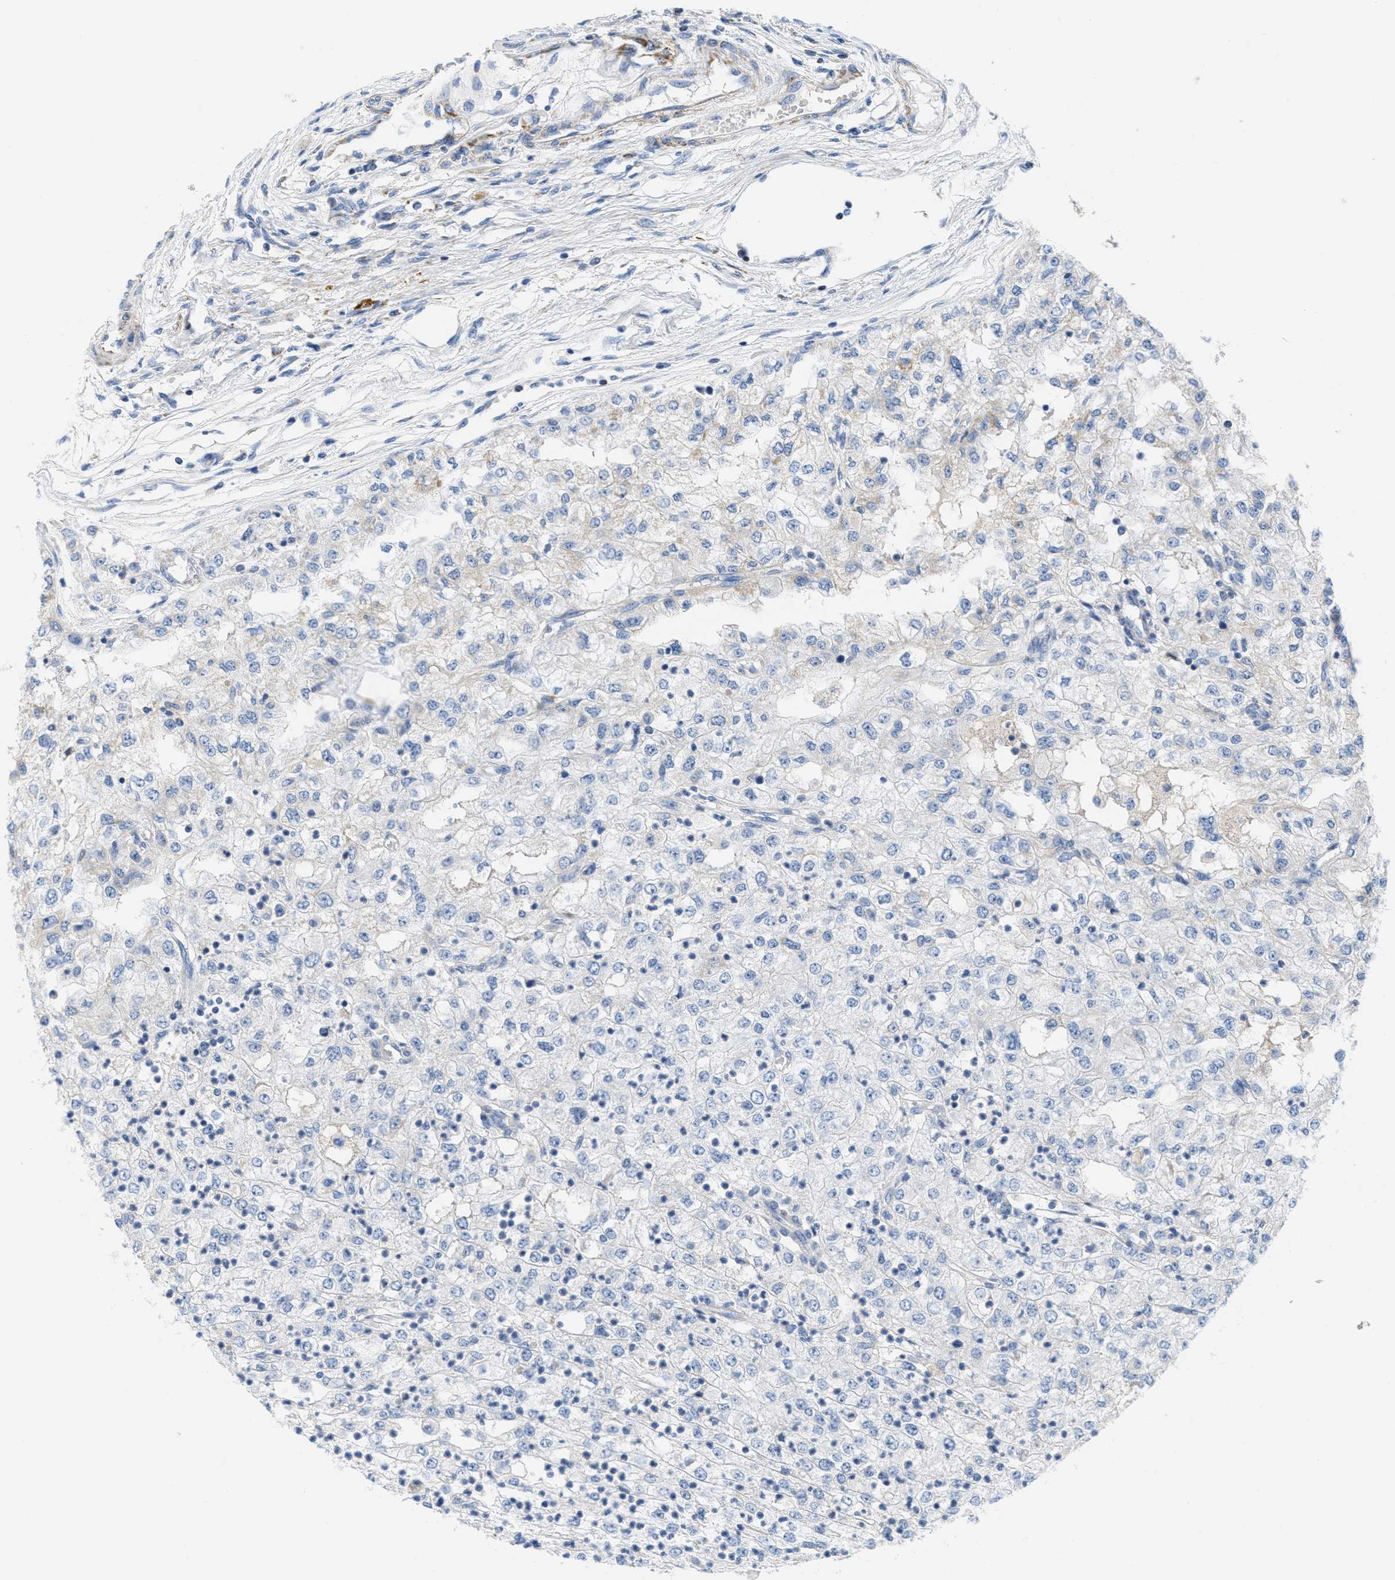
{"staining": {"intensity": "negative", "quantity": "none", "location": "none"}, "tissue": "renal cancer", "cell_type": "Tumor cells", "image_type": "cancer", "snomed": [{"axis": "morphology", "description": "Adenocarcinoma, NOS"}, {"axis": "topography", "description": "Kidney"}], "caption": "IHC of renal cancer (adenocarcinoma) displays no expression in tumor cells.", "gene": "KCNJ5", "patient": {"sex": "female", "age": 54}}